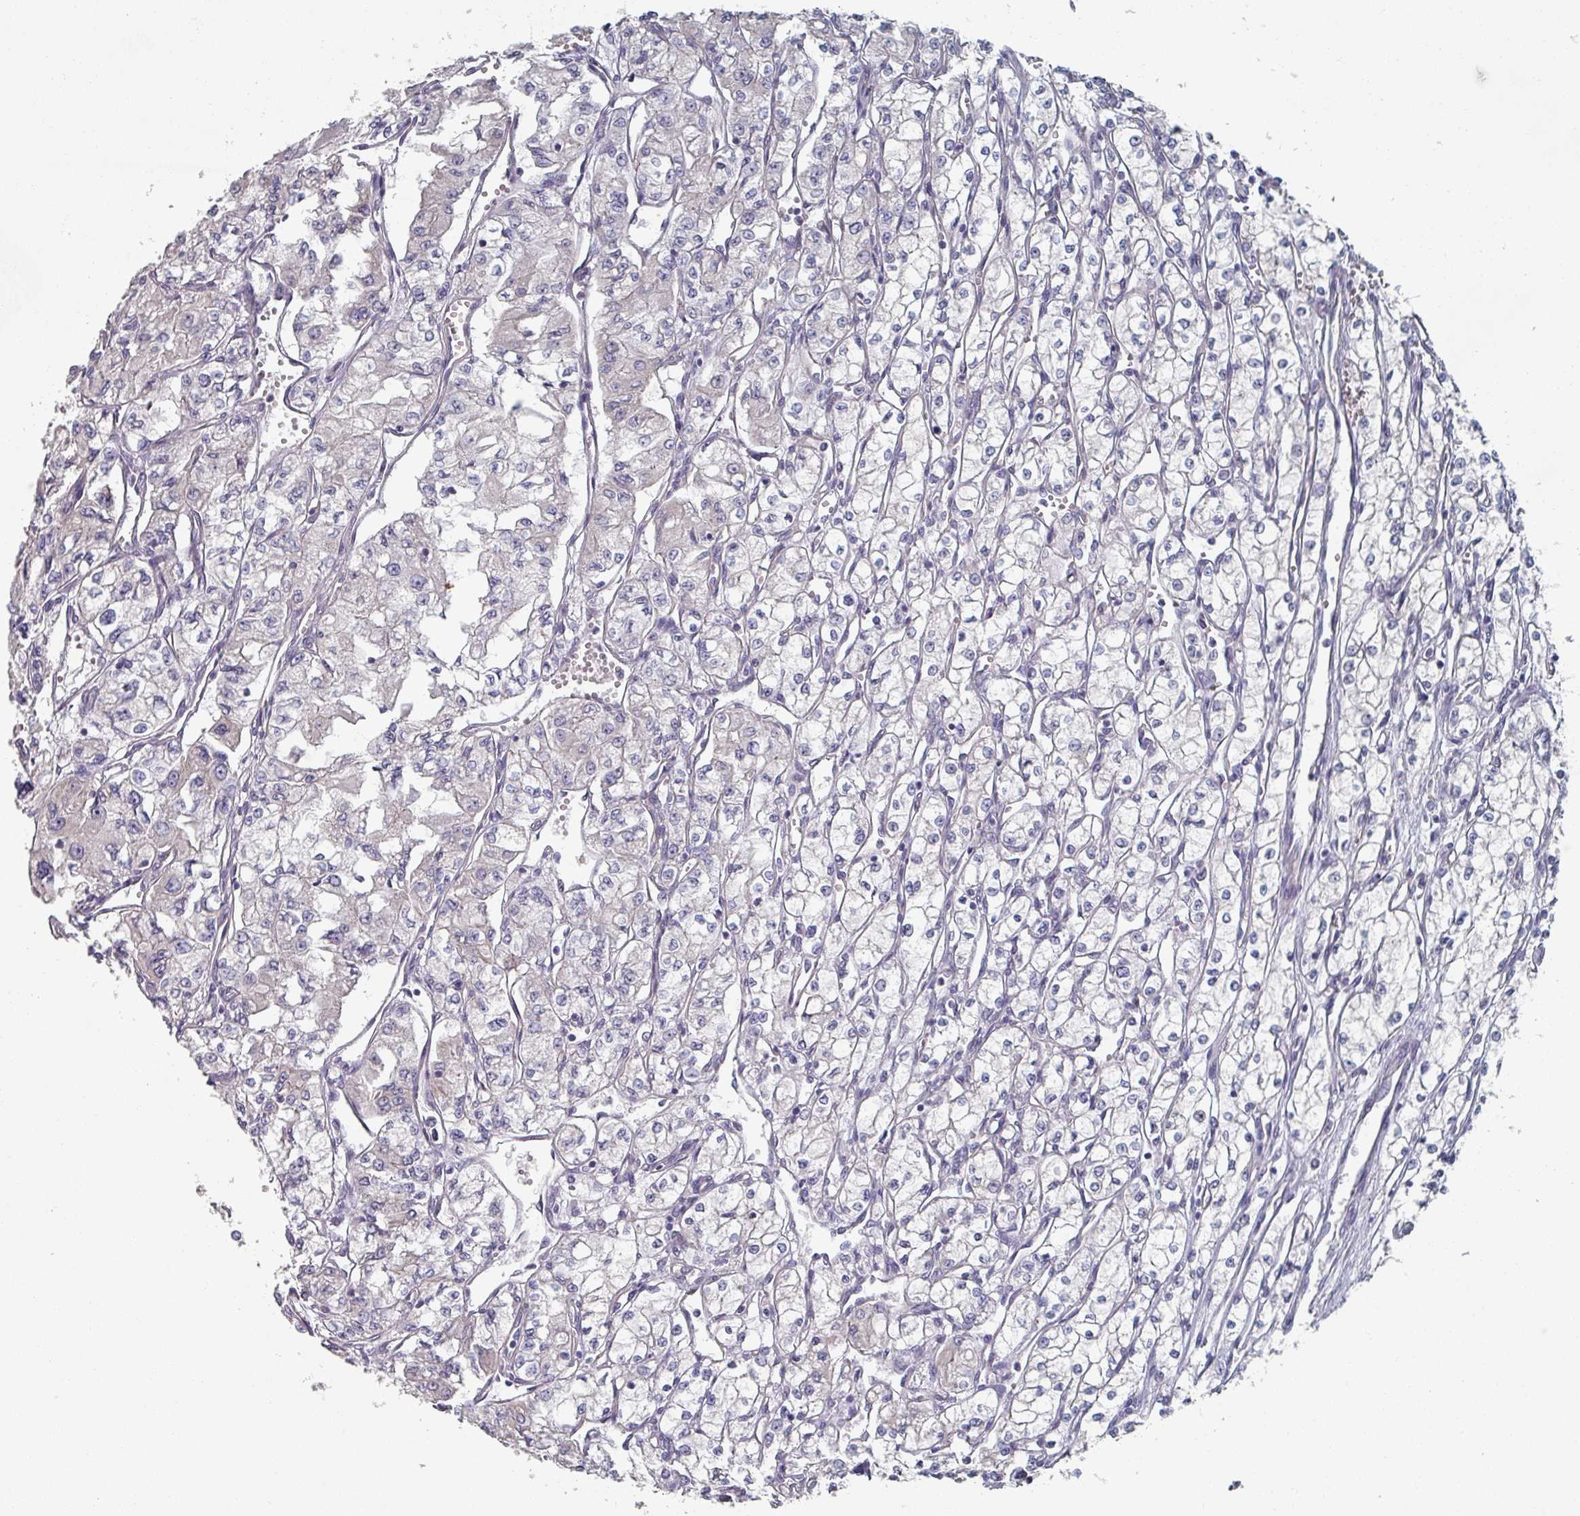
{"staining": {"intensity": "negative", "quantity": "none", "location": "none"}, "tissue": "renal cancer", "cell_type": "Tumor cells", "image_type": "cancer", "snomed": [{"axis": "morphology", "description": "Adenocarcinoma, NOS"}, {"axis": "topography", "description": "Kidney"}], "caption": "DAB immunohistochemical staining of renal cancer demonstrates no significant expression in tumor cells. (DAB immunohistochemistry (IHC), high magnification).", "gene": "EFL1", "patient": {"sex": "male", "age": 59}}